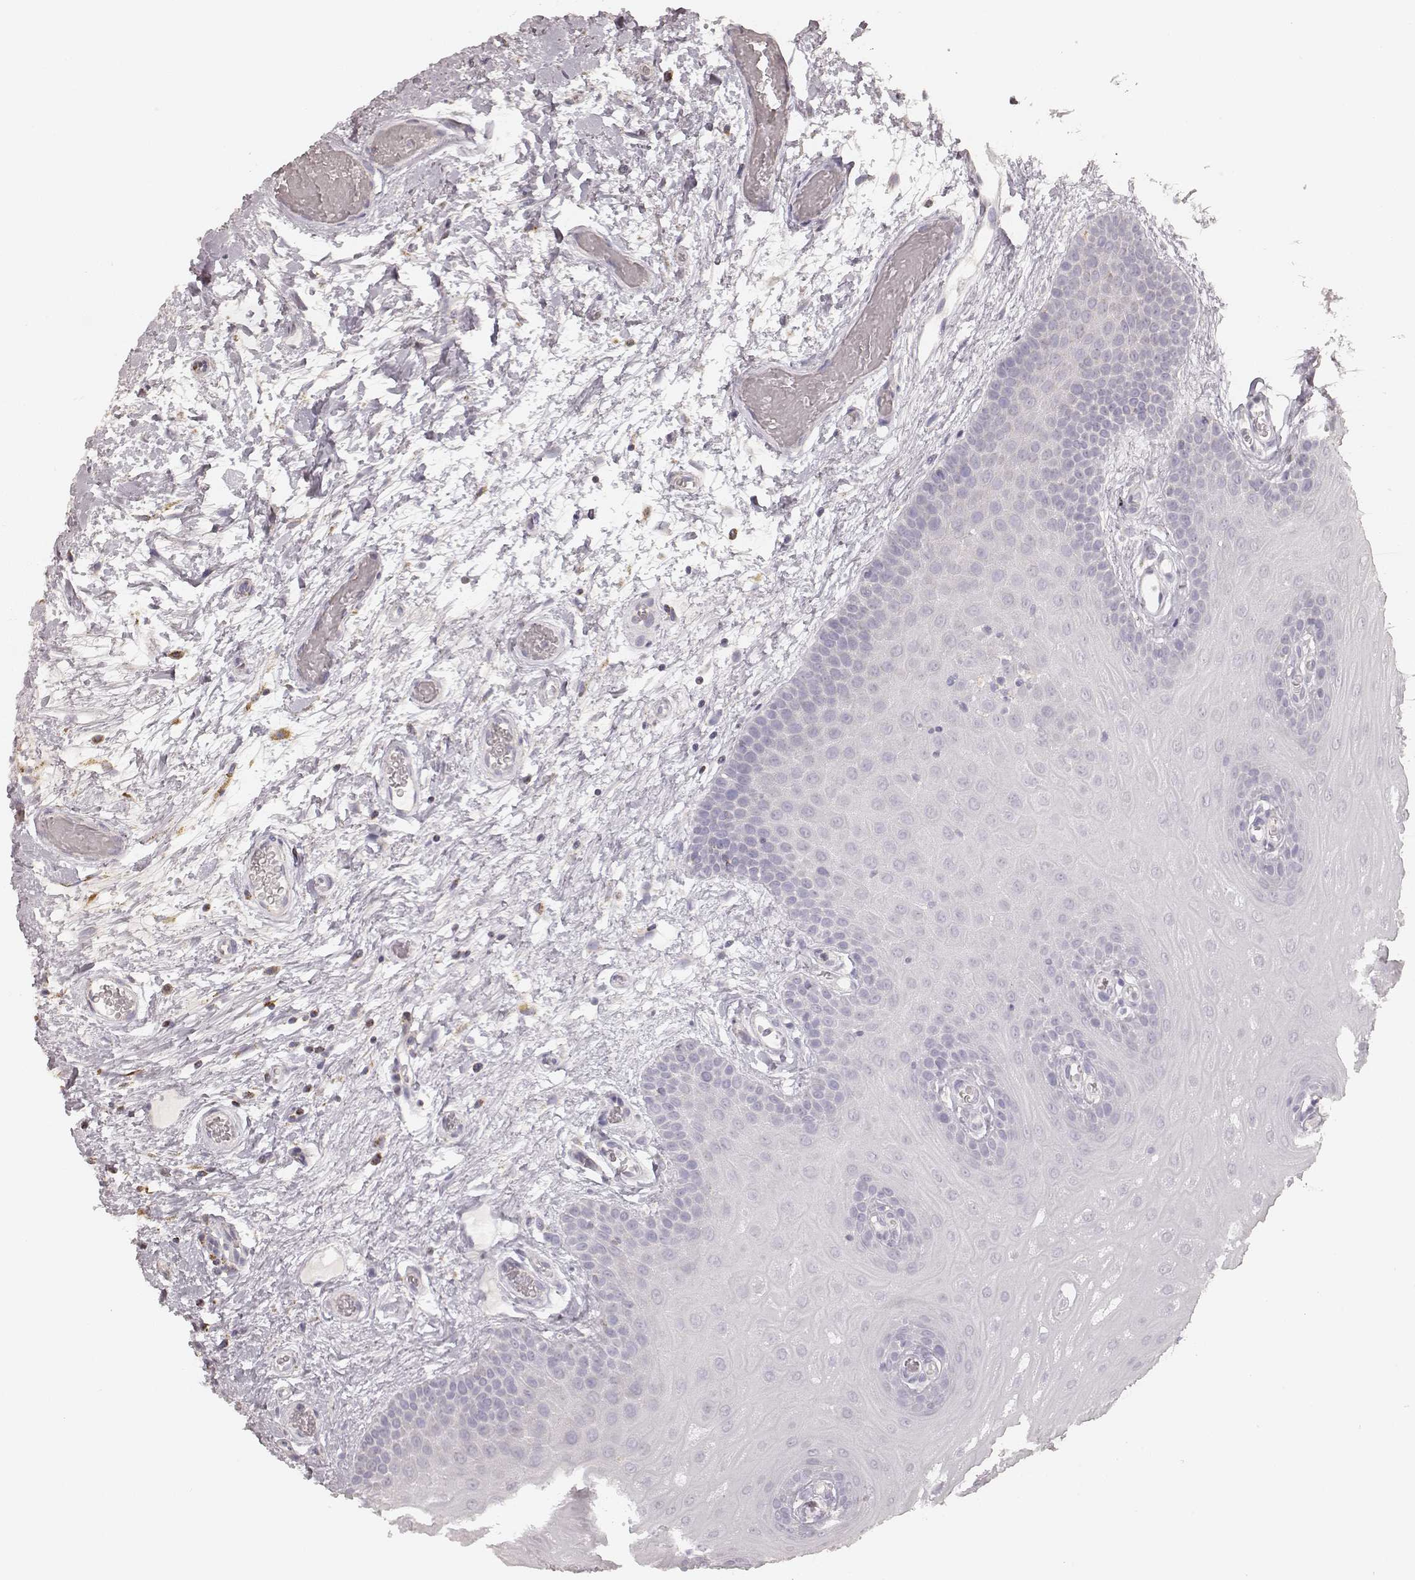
{"staining": {"intensity": "negative", "quantity": "none", "location": "none"}, "tissue": "oral mucosa", "cell_type": "Squamous epithelial cells", "image_type": "normal", "snomed": [{"axis": "morphology", "description": "Normal tissue, NOS"}, {"axis": "morphology", "description": "Squamous cell carcinoma, NOS"}, {"axis": "topography", "description": "Oral tissue"}, {"axis": "topography", "description": "Head-Neck"}], "caption": "Histopathology image shows no protein staining in squamous epithelial cells of benign oral mucosa.", "gene": "CS", "patient": {"sex": "male", "age": 78}}